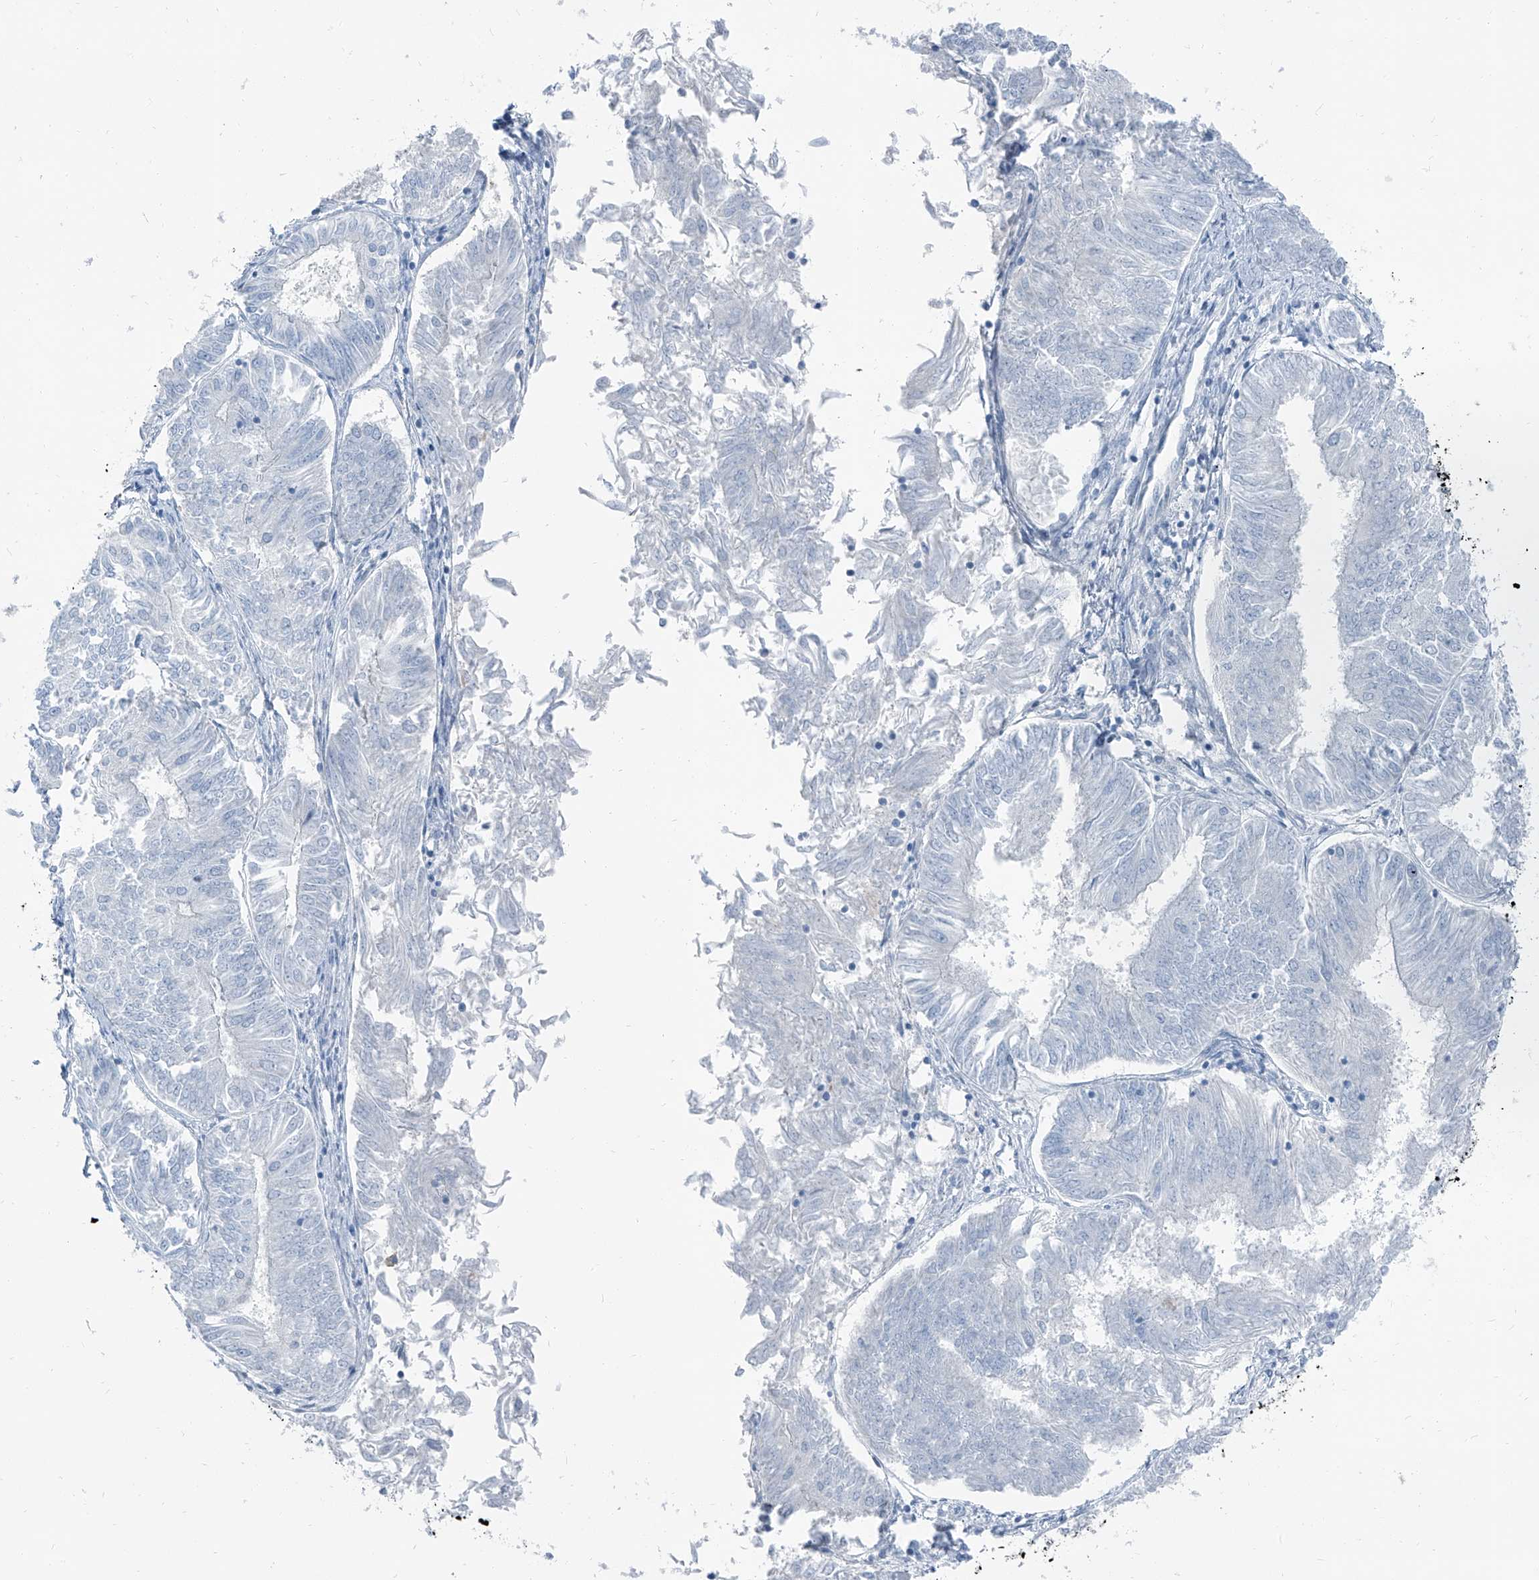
{"staining": {"intensity": "negative", "quantity": "none", "location": "none"}, "tissue": "endometrial cancer", "cell_type": "Tumor cells", "image_type": "cancer", "snomed": [{"axis": "morphology", "description": "Adenocarcinoma, NOS"}, {"axis": "topography", "description": "Endometrium"}], "caption": "Tumor cells show no significant positivity in endometrial cancer.", "gene": "RGN", "patient": {"sex": "female", "age": 58}}